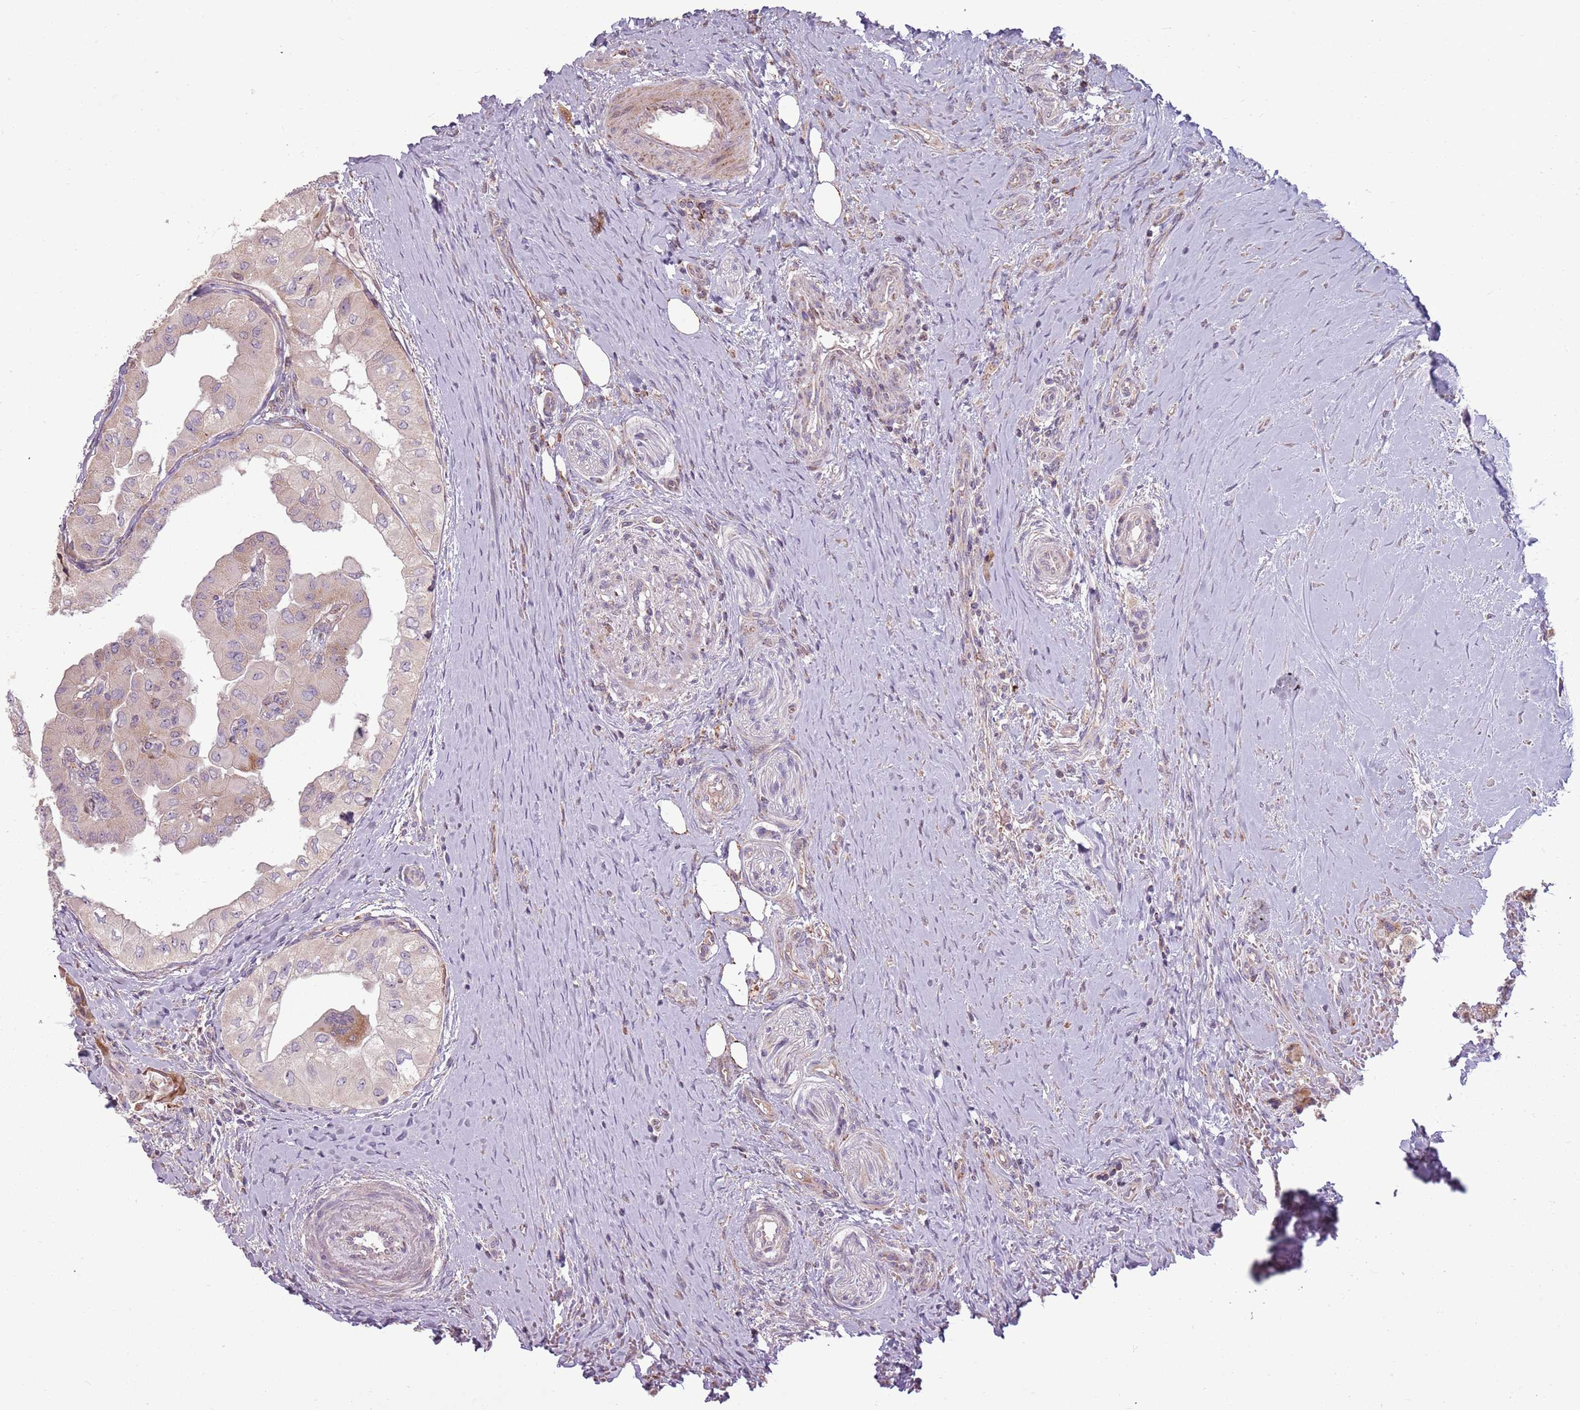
{"staining": {"intensity": "moderate", "quantity": "<25%", "location": "cytoplasmic/membranous"}, "tissue": "thyroid cancer", "cell_type": "Tumor cells", "image_type": "cancer", "snomed": [{"axis": "morphology", "description": "Papillary adenocarcinoma, NOS"}, {"axis": "topography", "description": "Thyroid gland"}], "caption": "Moderate cytoplasmic/membranous protein positivity is present in approximately <25% of tumor cells in thyroid cancer (papillary adenocarcinoma).", "gene": "ZNF530", "patient": {"sex": "female", "age": 59}}